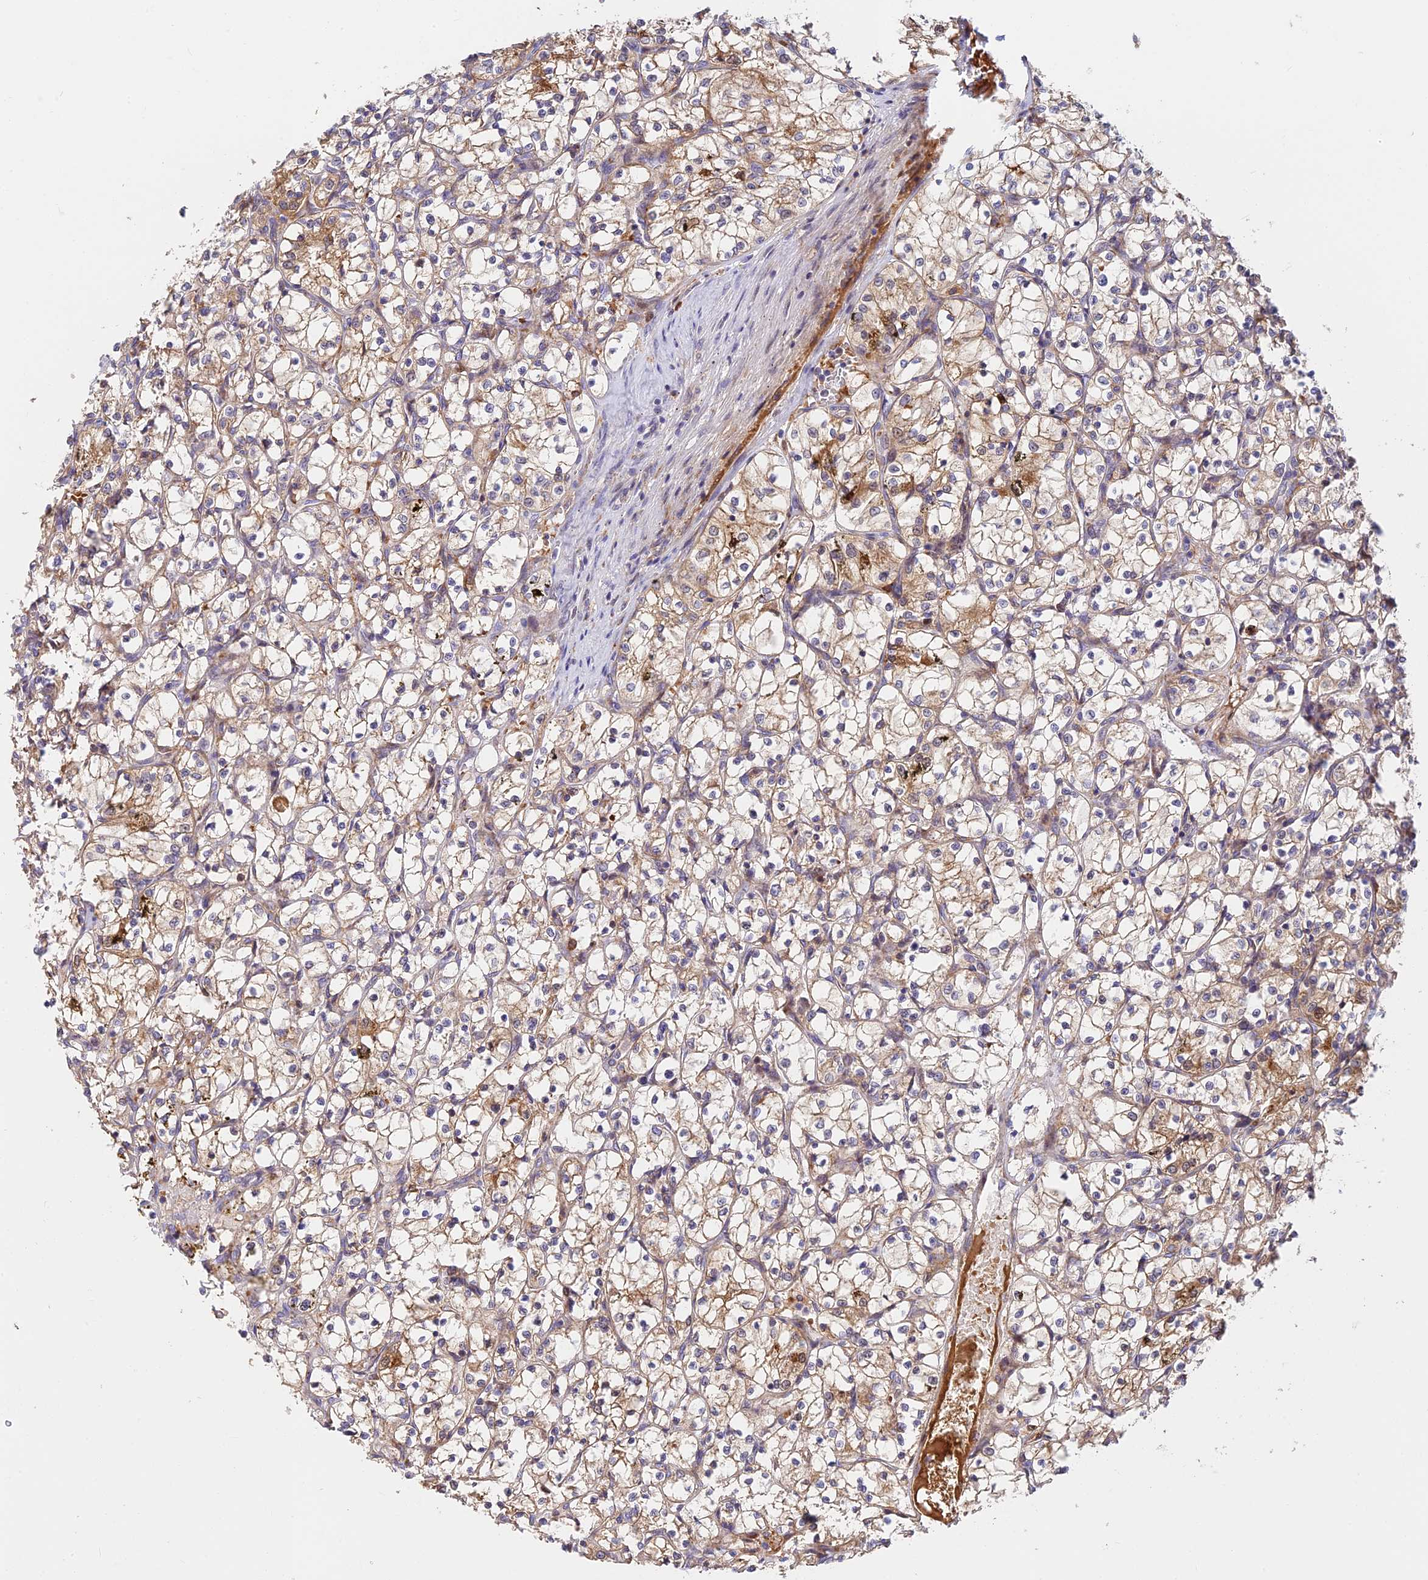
{"staining": {"intensity": "moderate", "quantity": "25%-75%", "location": "cytoplasmic/membranous"}, "tissue": "renal cancer", "cell_type": "Tumor cells", "image_type": "cancer", "snomed": [{"axis": "morphology", "description": "Adenocarcinoma, NOS"}, {"axis": "topography", "description": "Kidney"}], "caption": "This micrograph reveals immunohistochemistry staining of renal cancer (adenocarcinoma), with medium moderate cytoplasmic/membranous positivity in about 25%-75% of tumor cells.", "gene": "FUOM", "patient": {"sex": "female", "age": 69}}